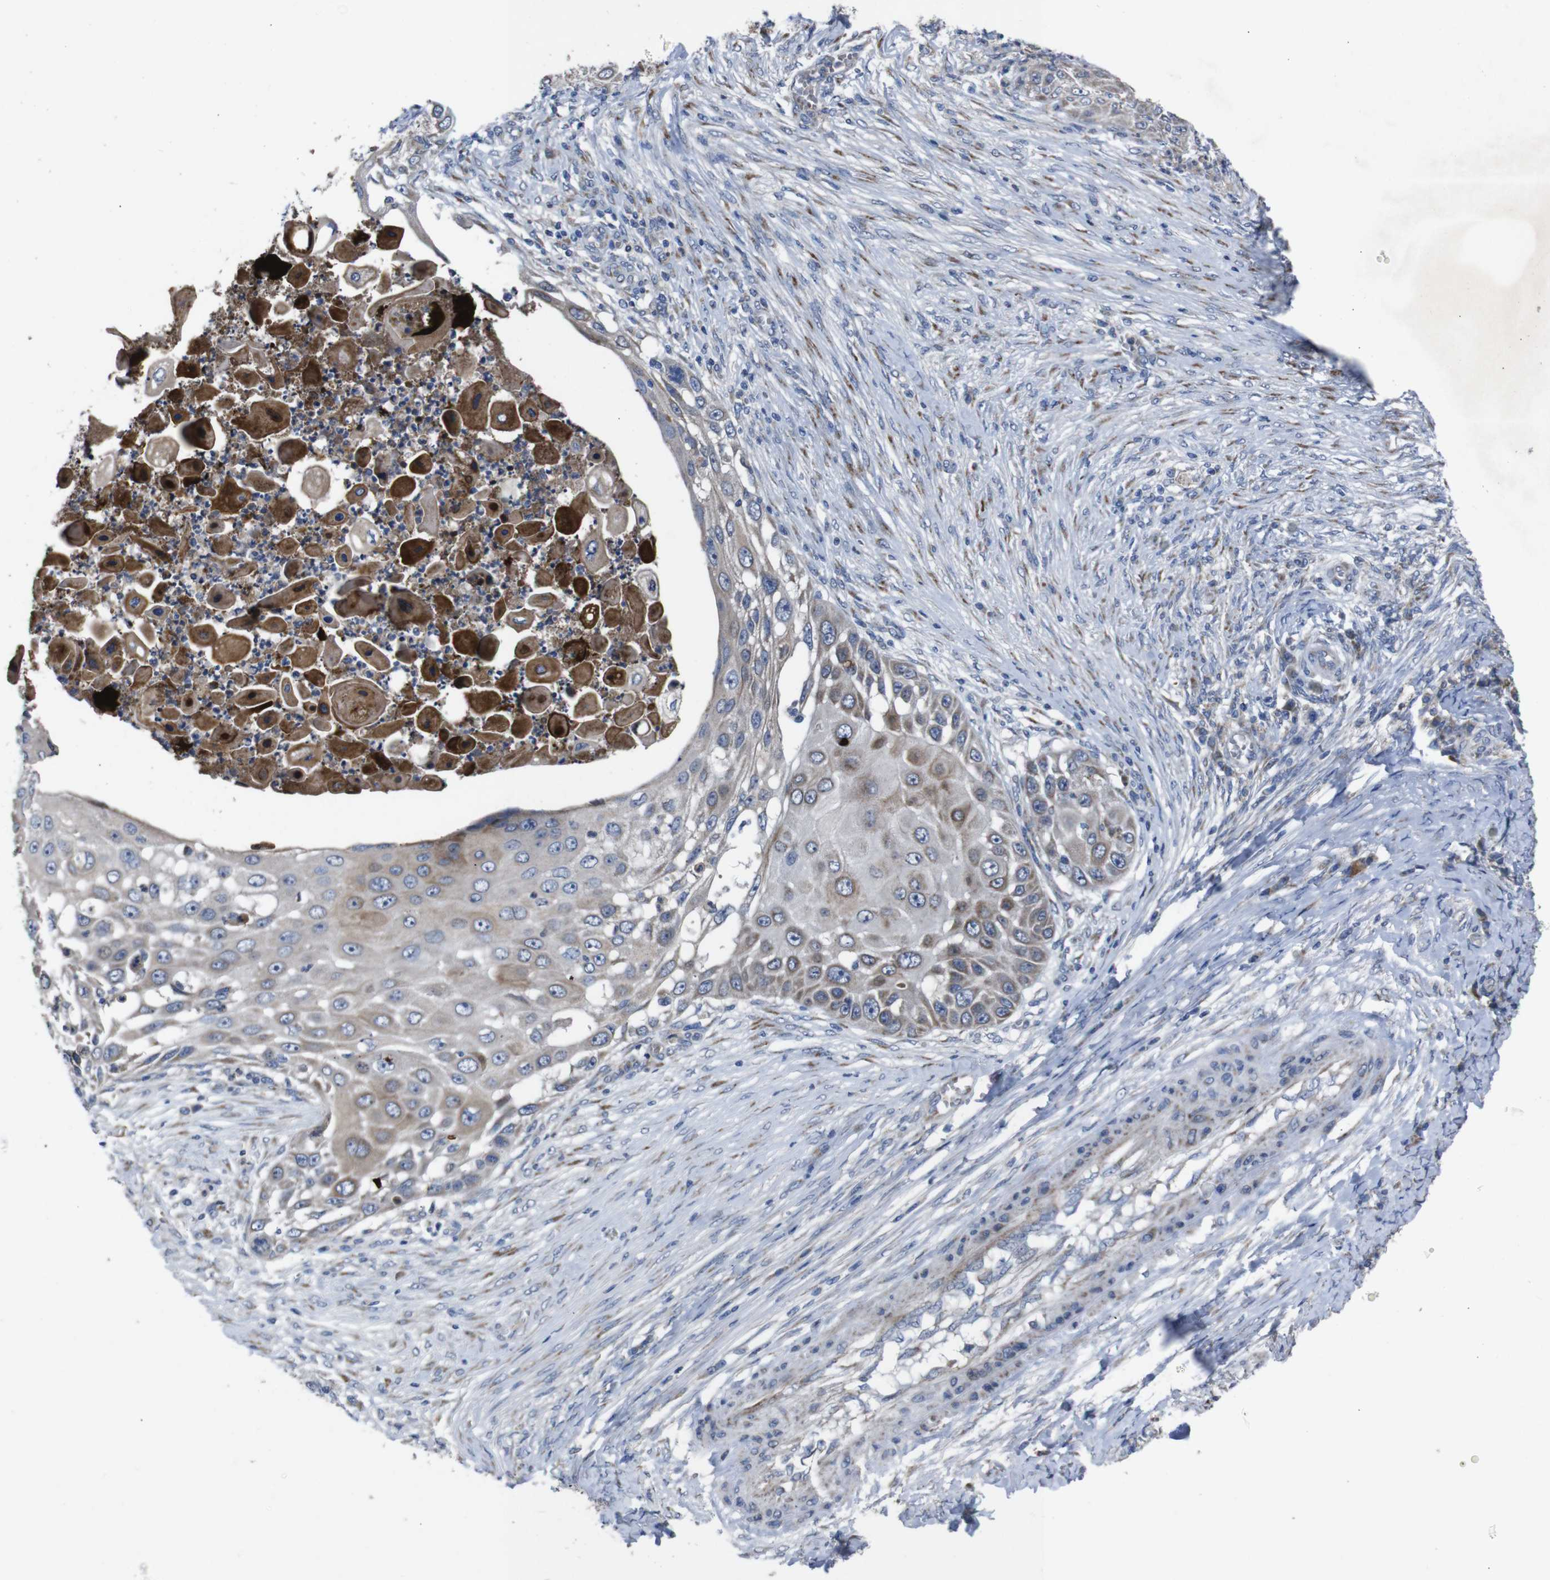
{"staining": {"intensity": "moderate", "quantity": "25%-75%", "location": "cytoplasmic/membranous"}, "tissue": "skin cancer", "cell_type": "Tumor cells", "image_type": "cancer", "snomed": [{"axis": "morphology", "description": "Squamous cell carcinoma, NOS"}, {"axis": "topography", "description": "Skin"}], "caption": "Immunohistochemistry of human squamous cell carcinoma (skin) exhibits medium levels of moderate cytoplasmic/membranous expression in about 25%-75% of tumor cells.", "gene": "CHST10", "patient": {"sex": "female", "age": 44}}